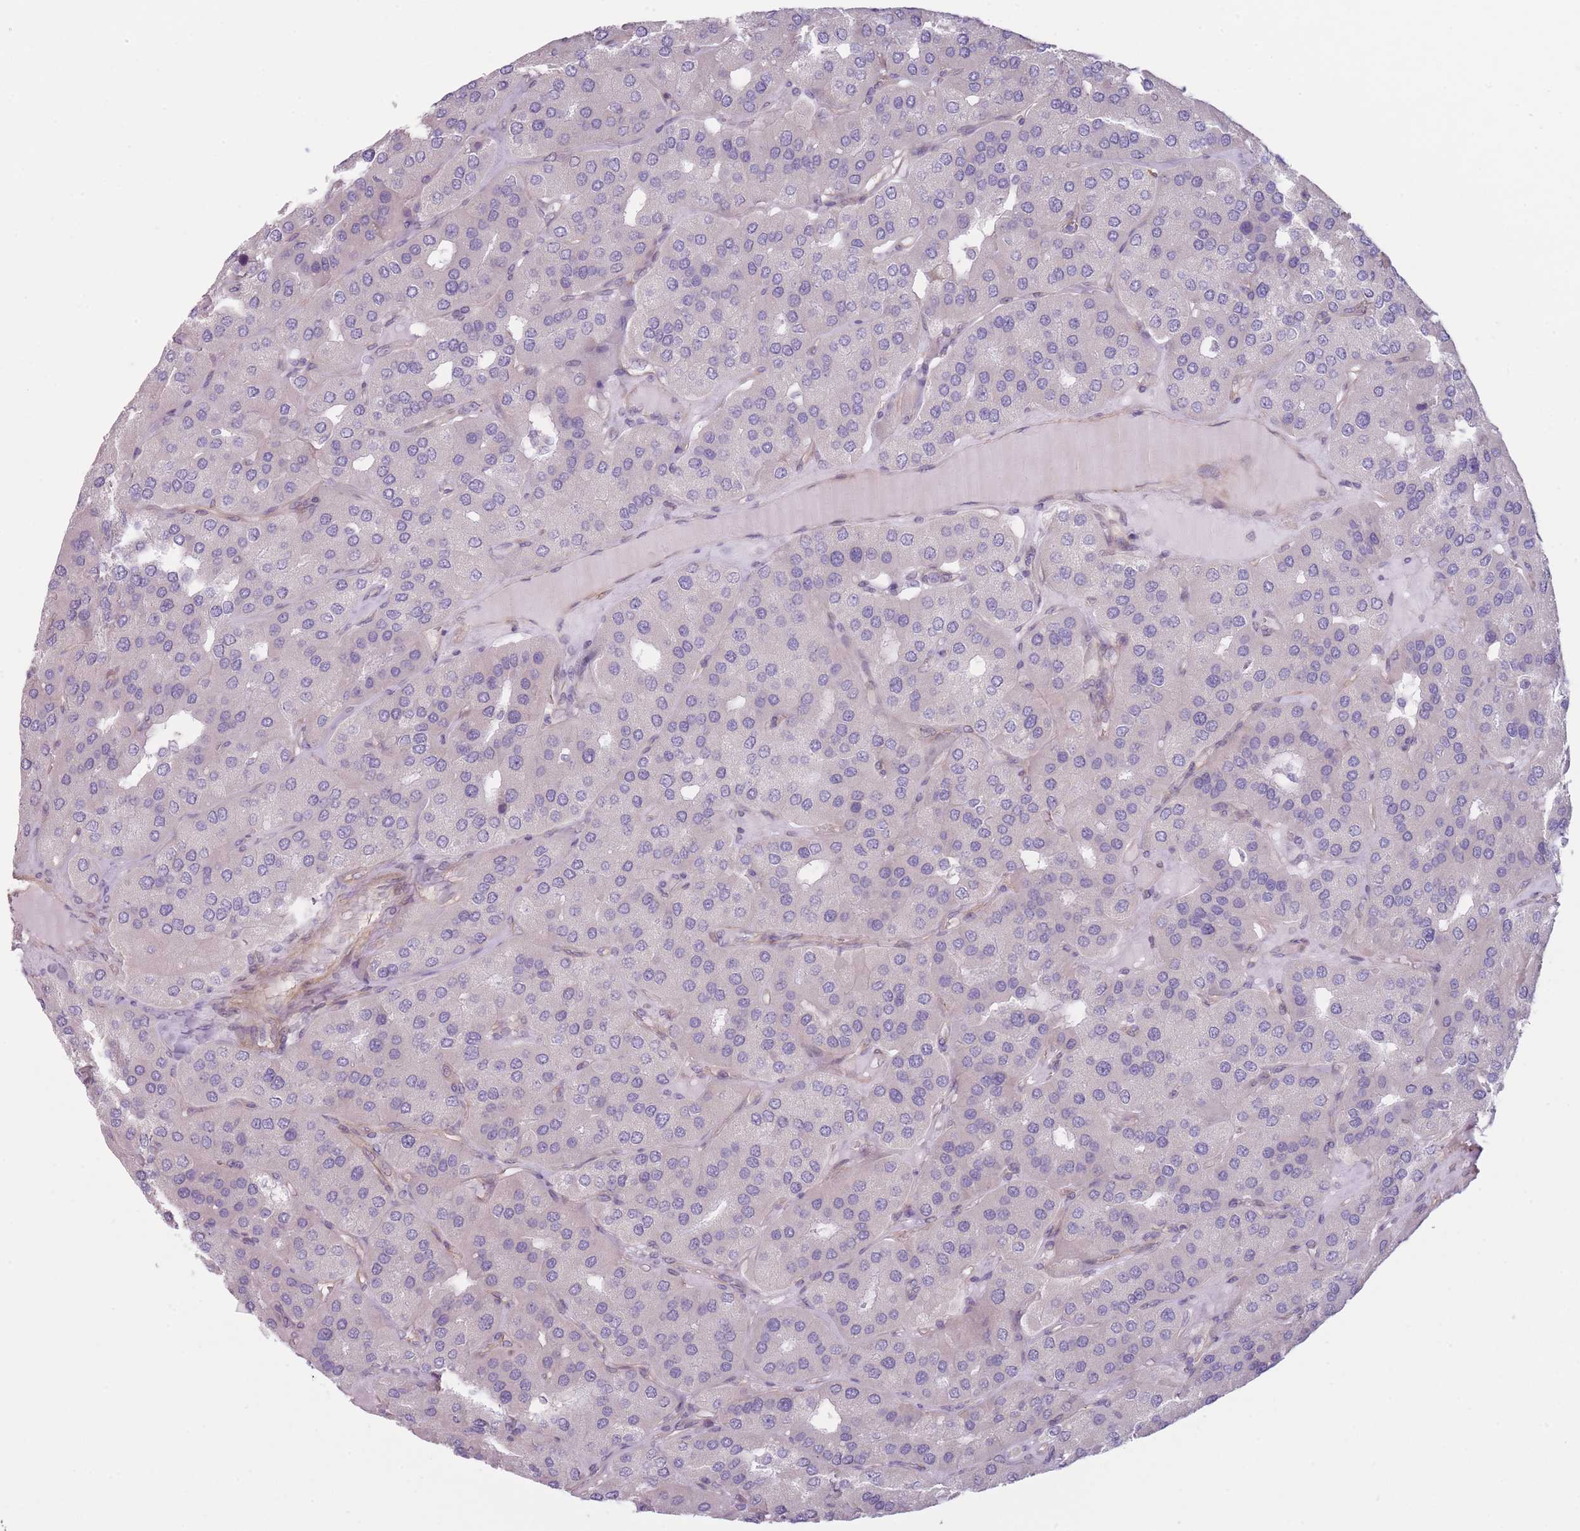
{"staining": {"intensity": "negative", "quantity": "none", "location": "none"}, "tissue": "parathyroid gland", "cell_type": "Glandular cells", "image_type": "normal", "snomed": [{"axis": "morphology", "description": "Normal tissue, NOS"}, {"axis": "morphology", "description": "Adenoma, NOS"}, {"axis": "topography", "description": "Parathyroid gland"}], "caption": "An immunohistochemistry photomicrograph of unremarkable parathyroid gland is shown. There is no staining in glandular cells of parathyroid gland. (DAB (3,3'-diaminobenzidine) IHC visualized using brightfield microscopy, high magnification).", "gene": "SLC7A6", "patient": {"sex": "female", "age": 86}}